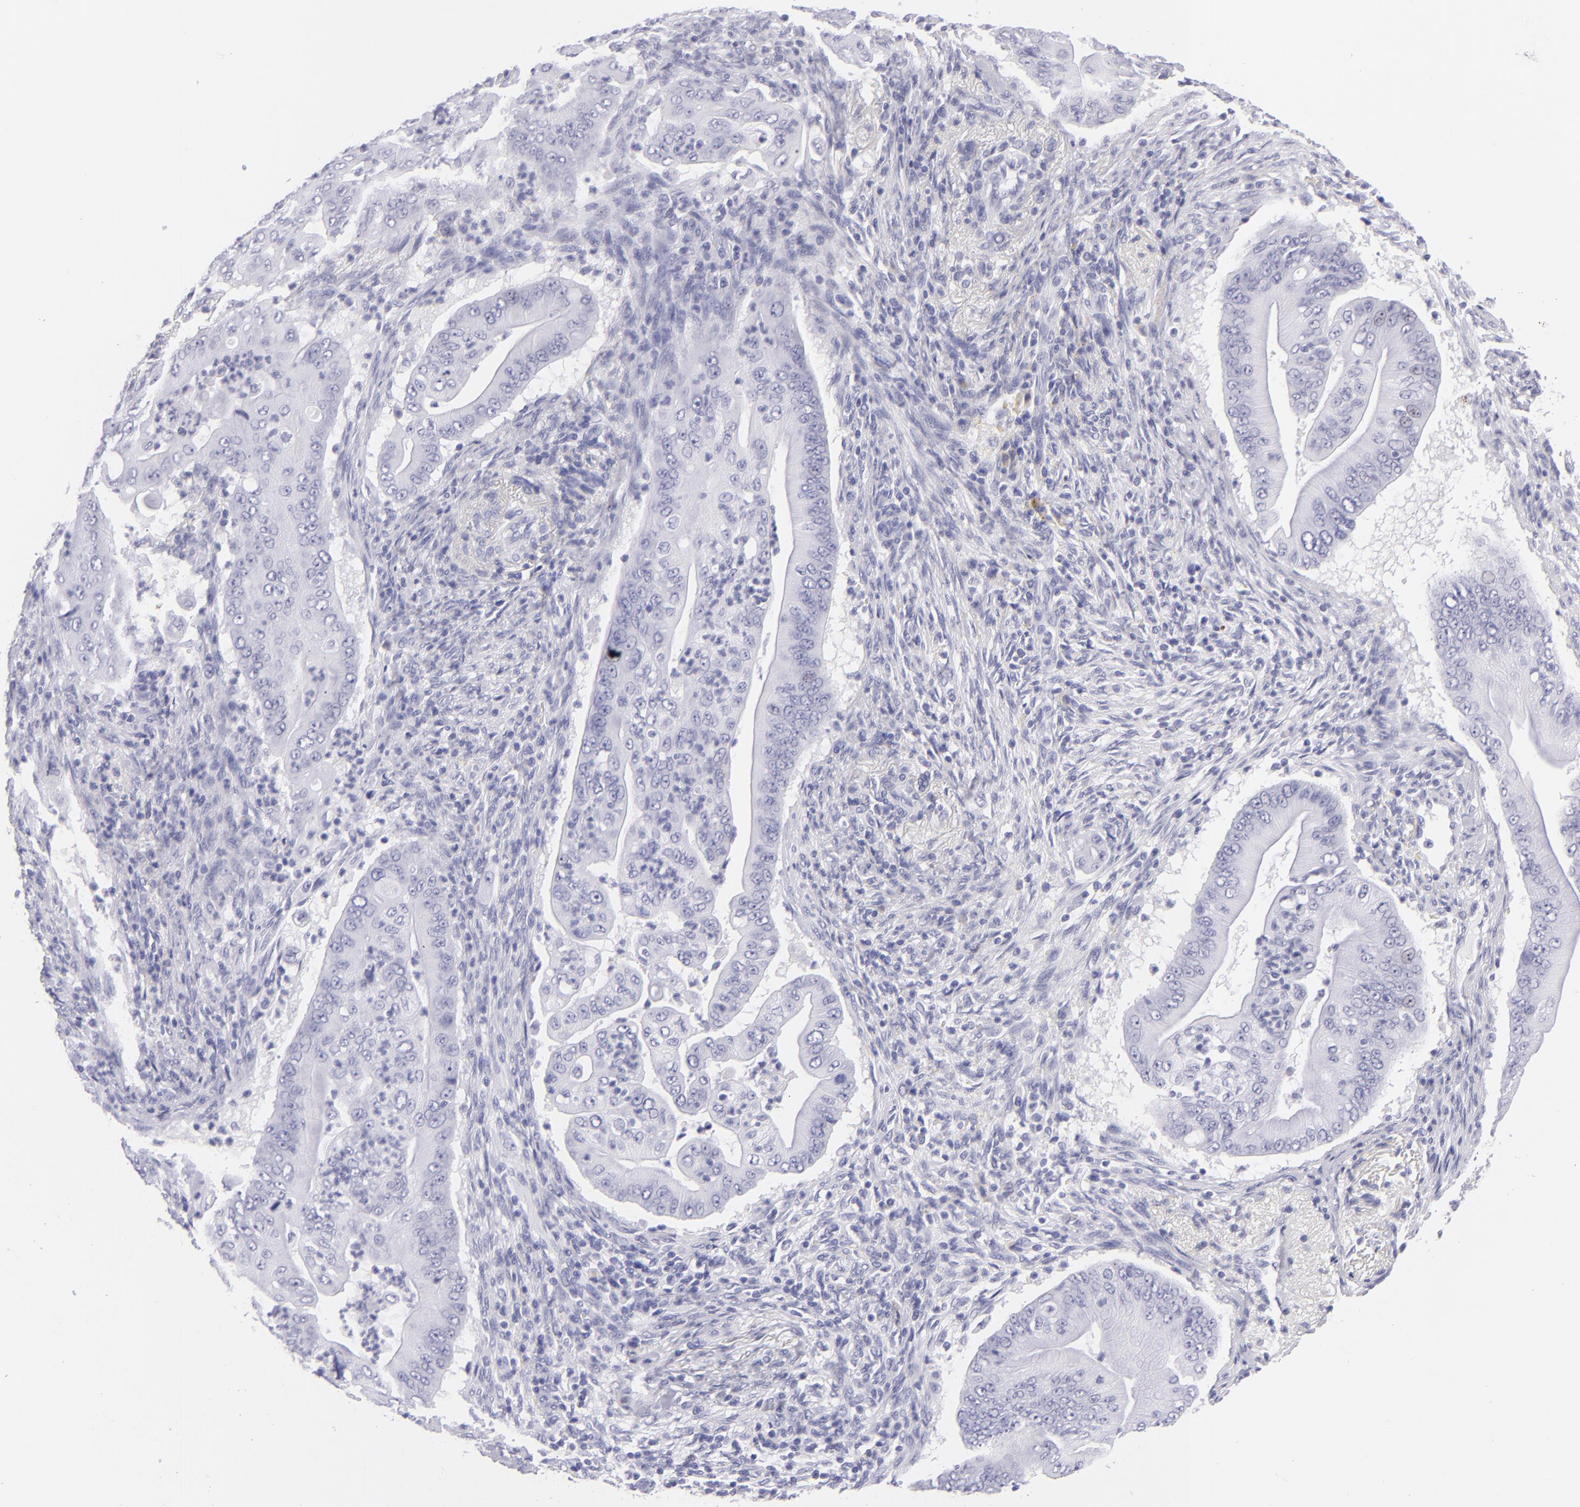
{"staining": {"intensity": "negative", "quantity": "none", "location": "none"}, "tissue": "pancreatic cancer", "cell_type": "Tumor cells", "image_type": "cancer", "snomed": [{"axis": "morphology", "description": "Adenocarcinoma, NOS"}, {"axis": "topography", "description": "Pancreas"}], "caption": "A histopathology image of pancreatic cancer stained for a protein exhibits no brown staining in tumor cells.", "gene": "PVALB", "patient": {"sex": "male", "age": 62}}